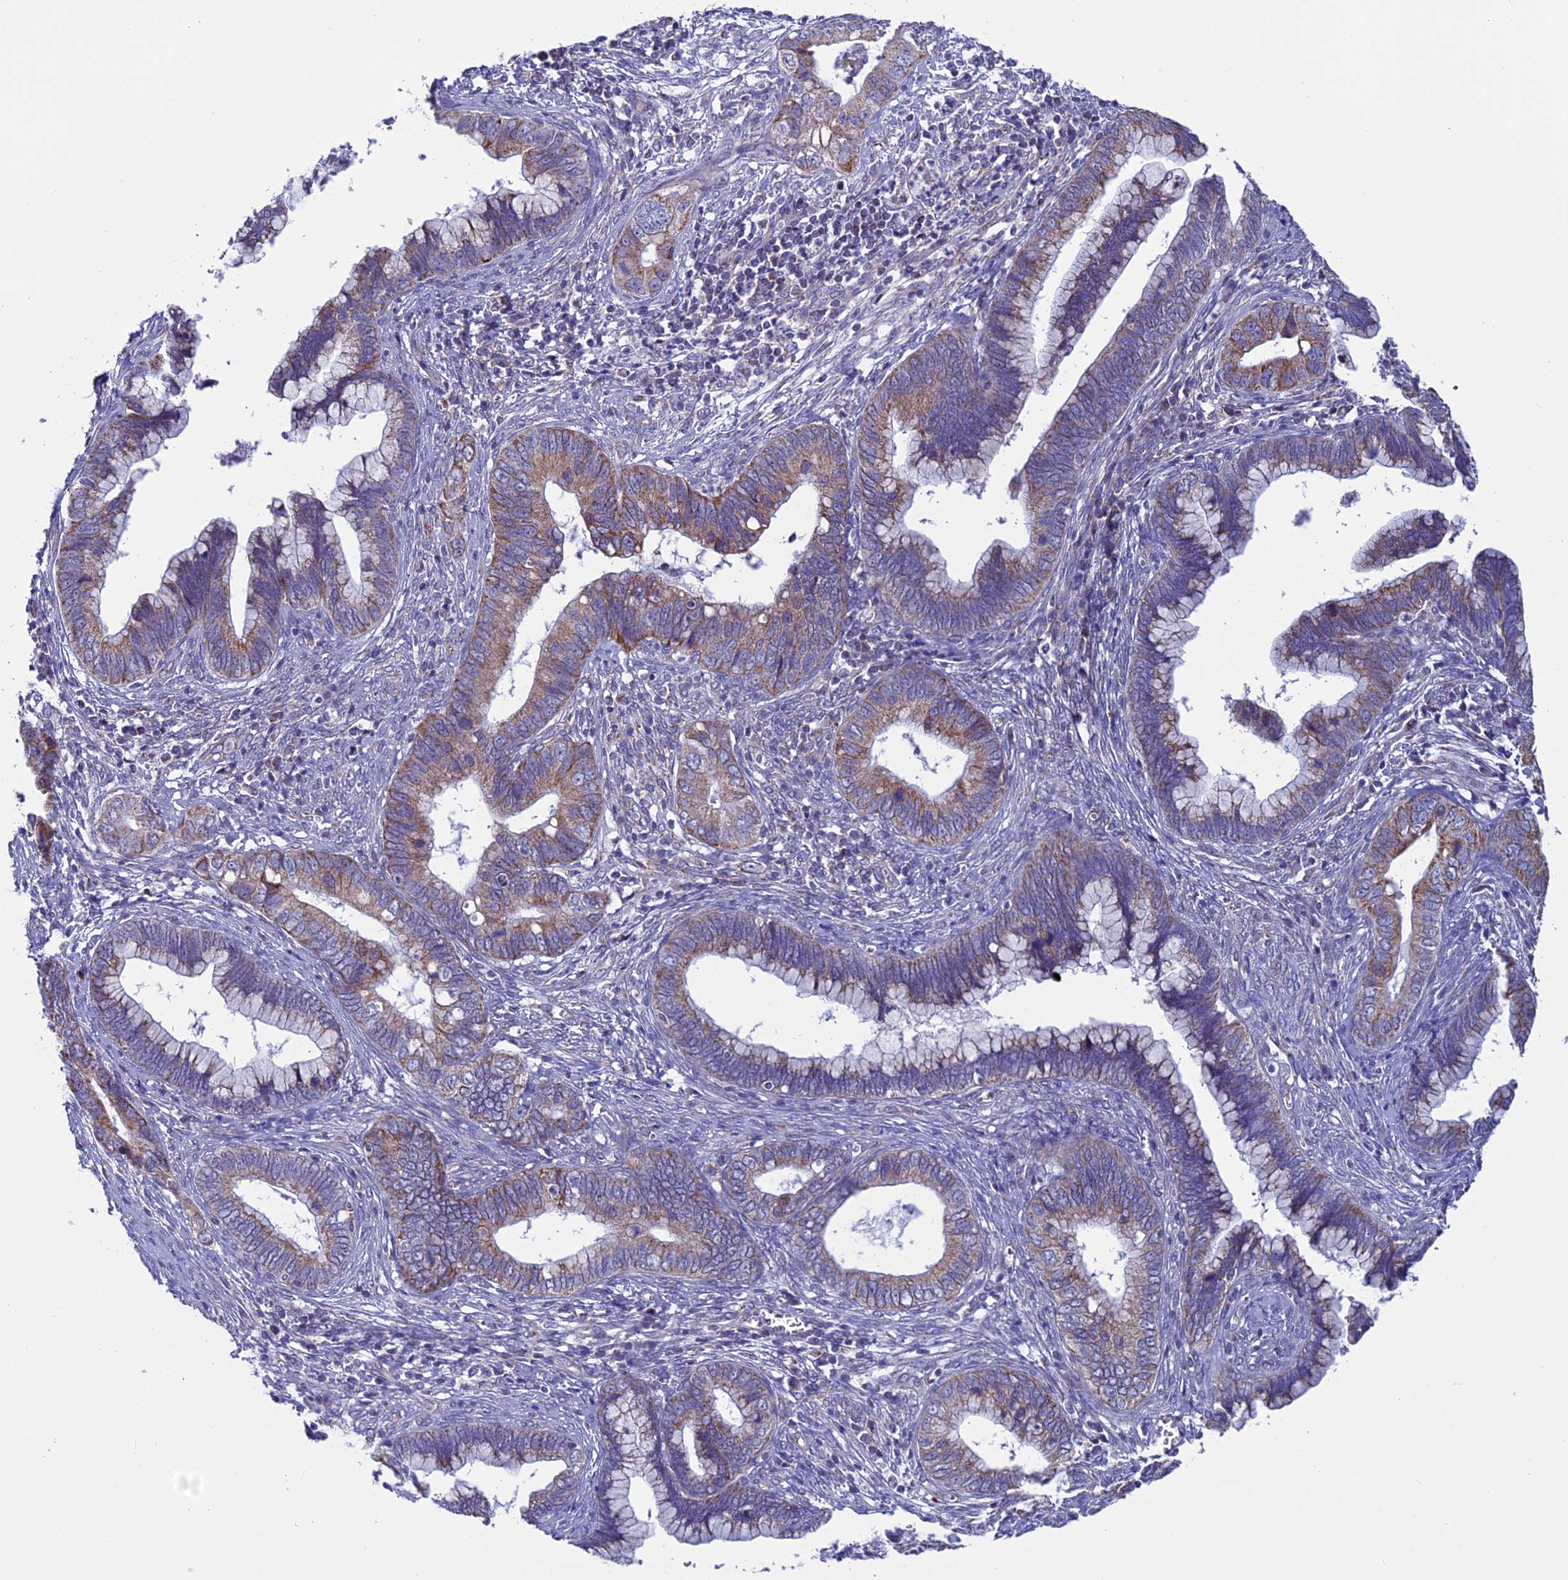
{"staining": {"intensity": "moderate", "quantity": "25%-75%", "location": "cytoplasmic/membranous"}, "tissue": "cervical cancer", "cell_type": "Tumor cells", "image_type": "cancer", "snomed": [{"axis": "morphology", "description": "Adenocarcinoma, NOS"}, {"axis": "topography", "description": "Cervix"}], "caption": "Moderate cytoplasmic/membranous protein staining is appreciated in approximately 25%-75% of tumor cells in cervical adenocarcinoma. The staining is performed using DAB brown chromogen to label protein expression. The nuclei are counter-stained blue using hematoxylin.", "gene": "MFSD12", "patient": {"sex": "female", "age": 44}}